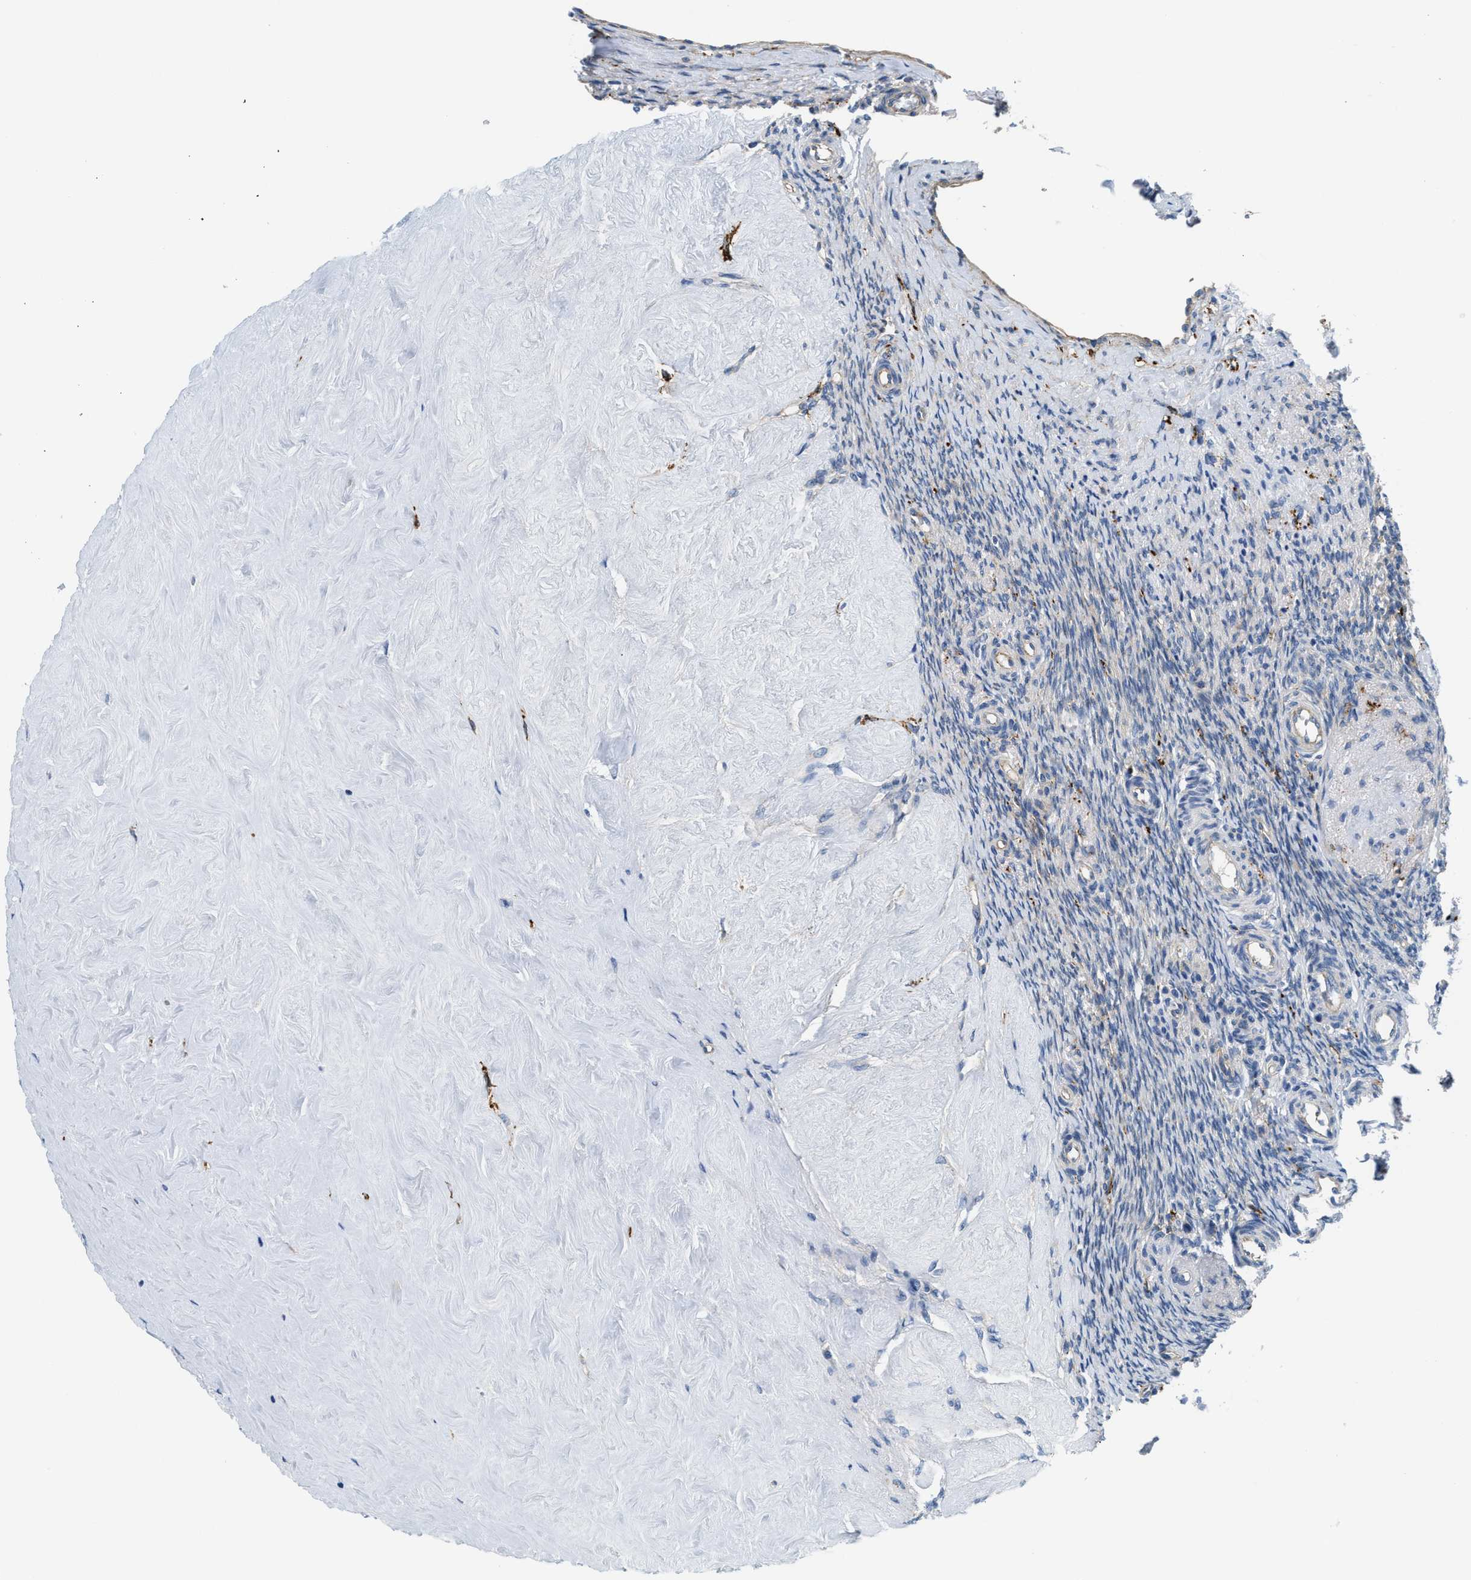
{"staining": {"intensity": "moderate", "quantity": "<25%", "location": "cytoplasmic/membranous"}, "tissue": "ovary", "cell_type": "Ovarian stroma cells", "image_type": "normal", "snomed": [{"axis": "morphology", "description": "Normal tissue, NOS"}, {"axis": "topography", "description": "Ovary"}], "caption": "An image of ovary stained for a protein demonstrates moderate cytoplasmic/membranous brown staining in ovarian stroma cells.", "gene": "NSUN7", "patient": {"sex": "female", "age": 41}}